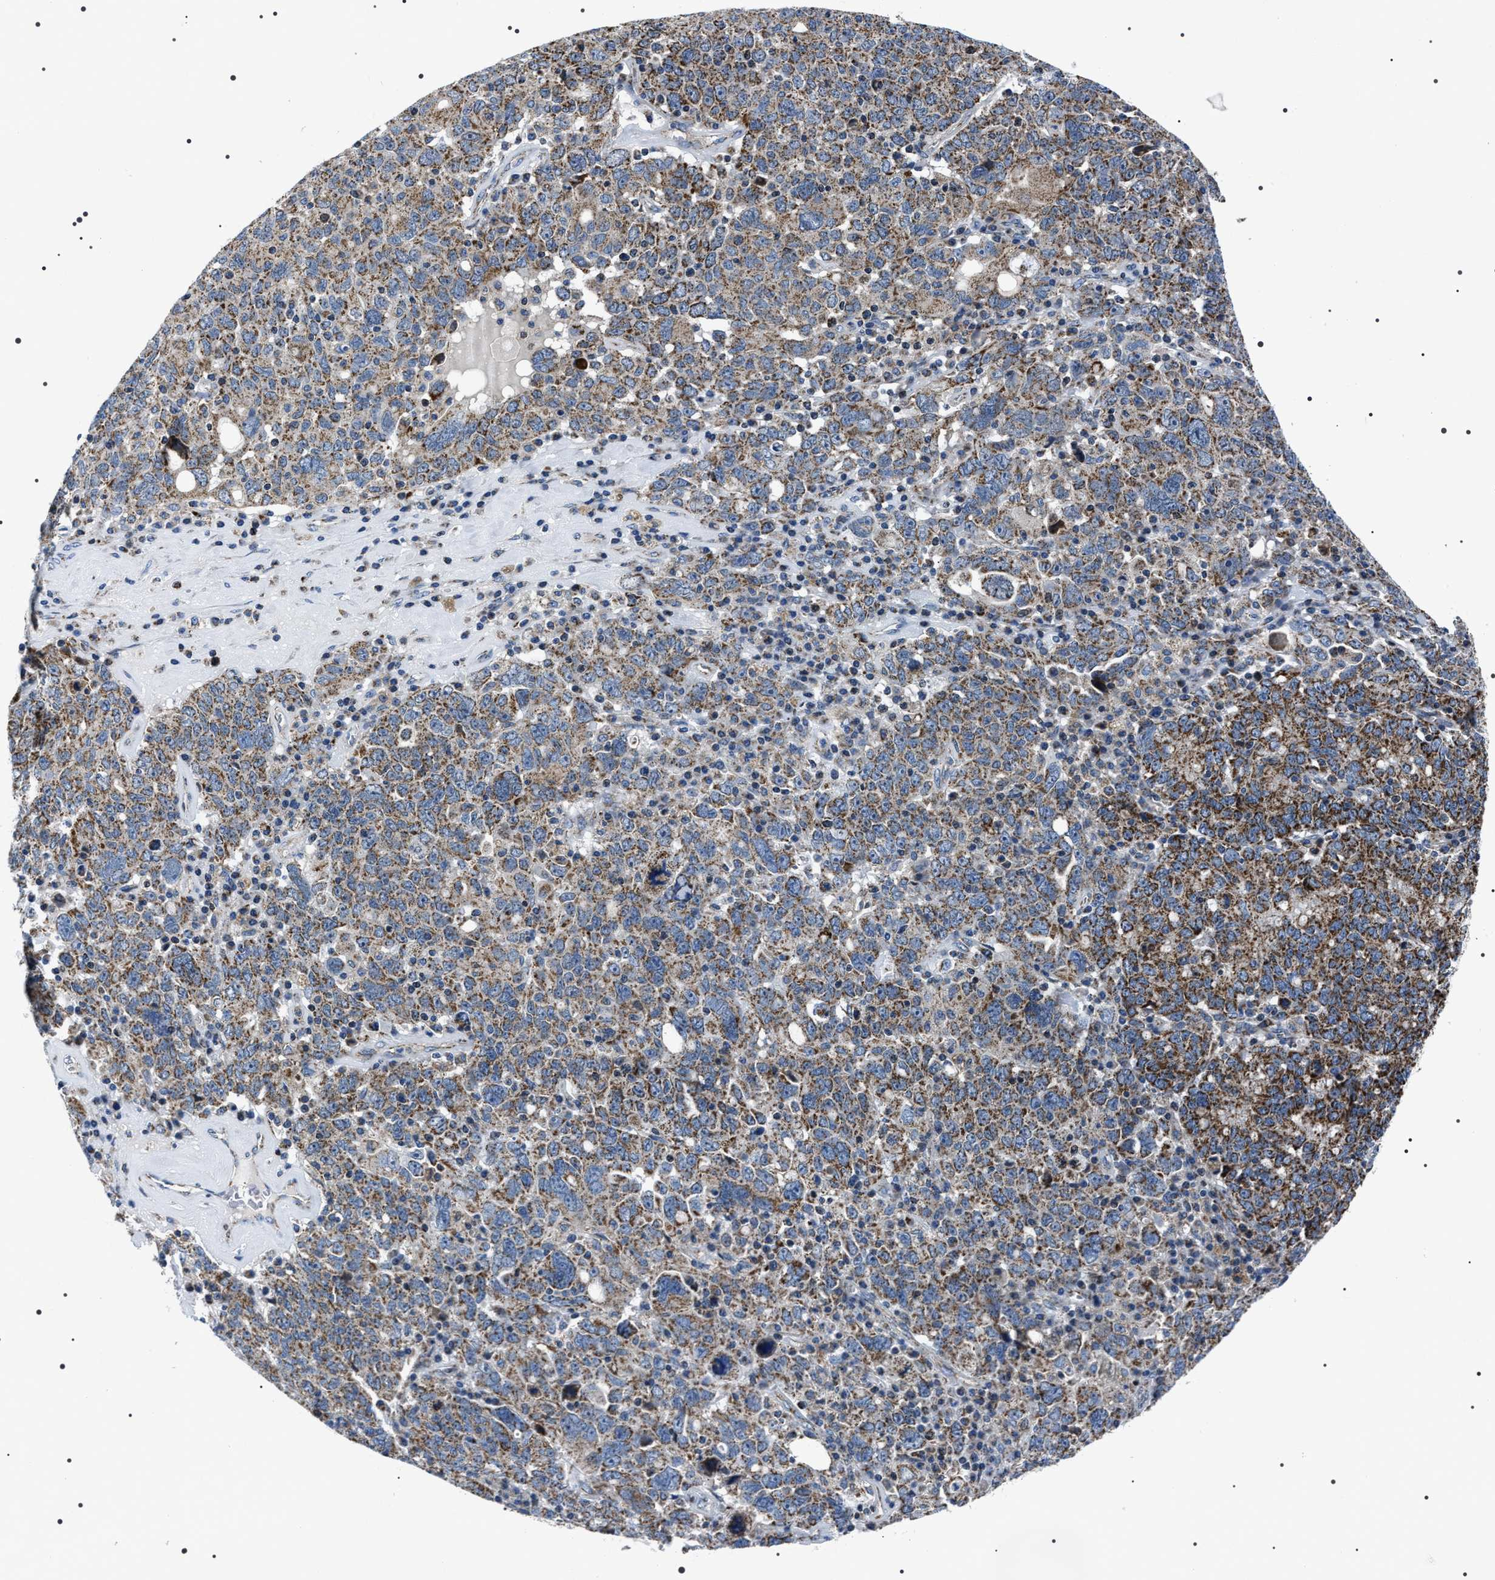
{"staining": {"intensity": "moderate", "quantity": ">75%", "location": "cytoplasmic/membranous"}, "tissue": "ovarian cancer", "cell_type": "Tumor cells", "image_type": "cancer", "snomed": [{"axis": "morphology", "description": "Carcinoma, endometroid"}, {"axis": "topography", "description": "Ovary"}], "caption": "Protein expression analysis of human ovarian endometroid carcinoma reveals moderate cytoplasmic/membranous staining in approximately >75% of tumor cells.", "gene": "NTMT1", "patient": {"sex": "female", "age": 62}}